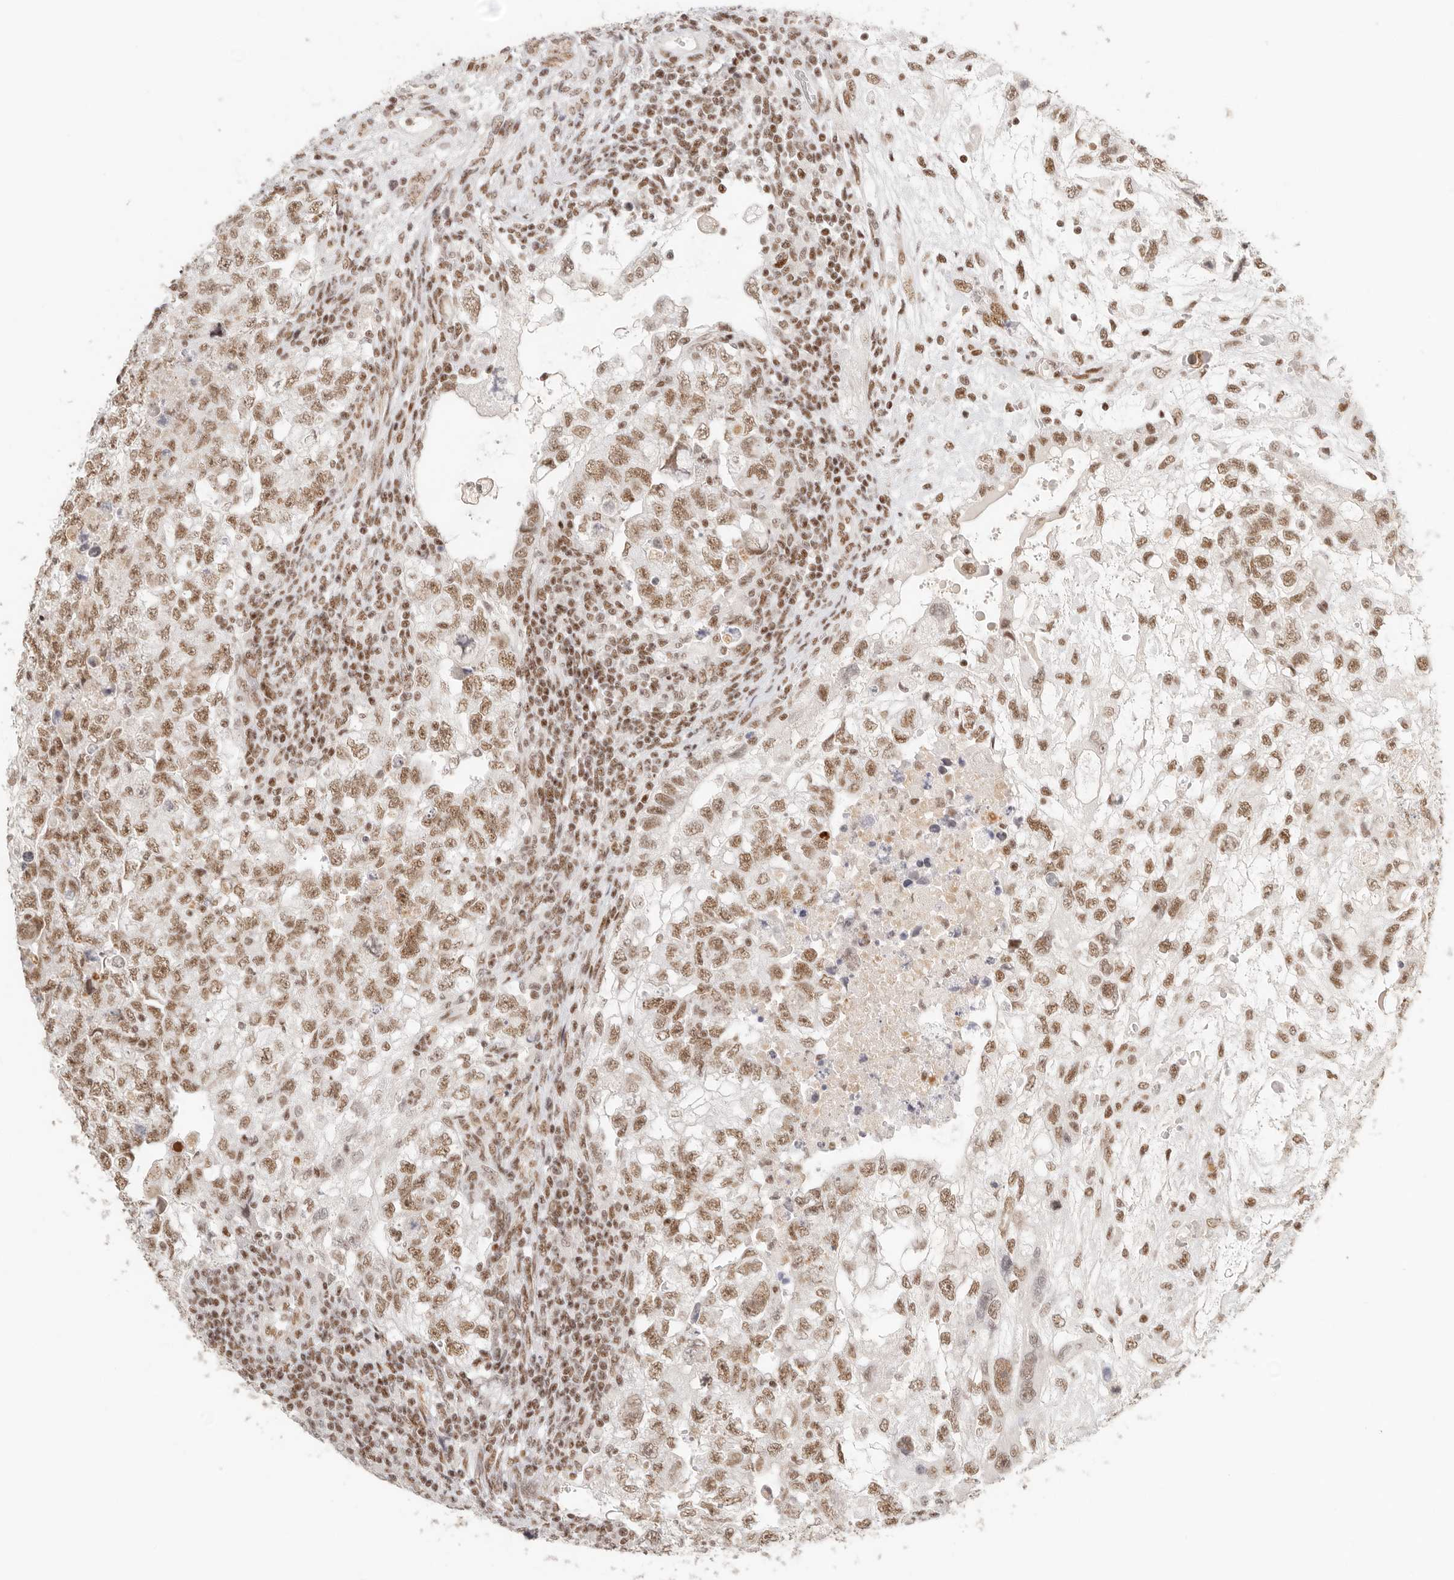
{"staining": {"intensity": "moderate", "quantity": ">75%", "location": "nuclear"}, "tissue": "testis cancer", "cell_type": "Tumor cells", "image_type": "cancer", "snomed": [{"axis": "morphology", "description": "Carcinoma, Embryonal, NOS"}, {"axis": "topography", "description": "Testis"}], "caption": "Testis embryonal carcinoma stained with a protein marker exhibits moderate staining in tumor cells.", "gene": "GABPA", "patient": {"sex": "male", "age": 37}}